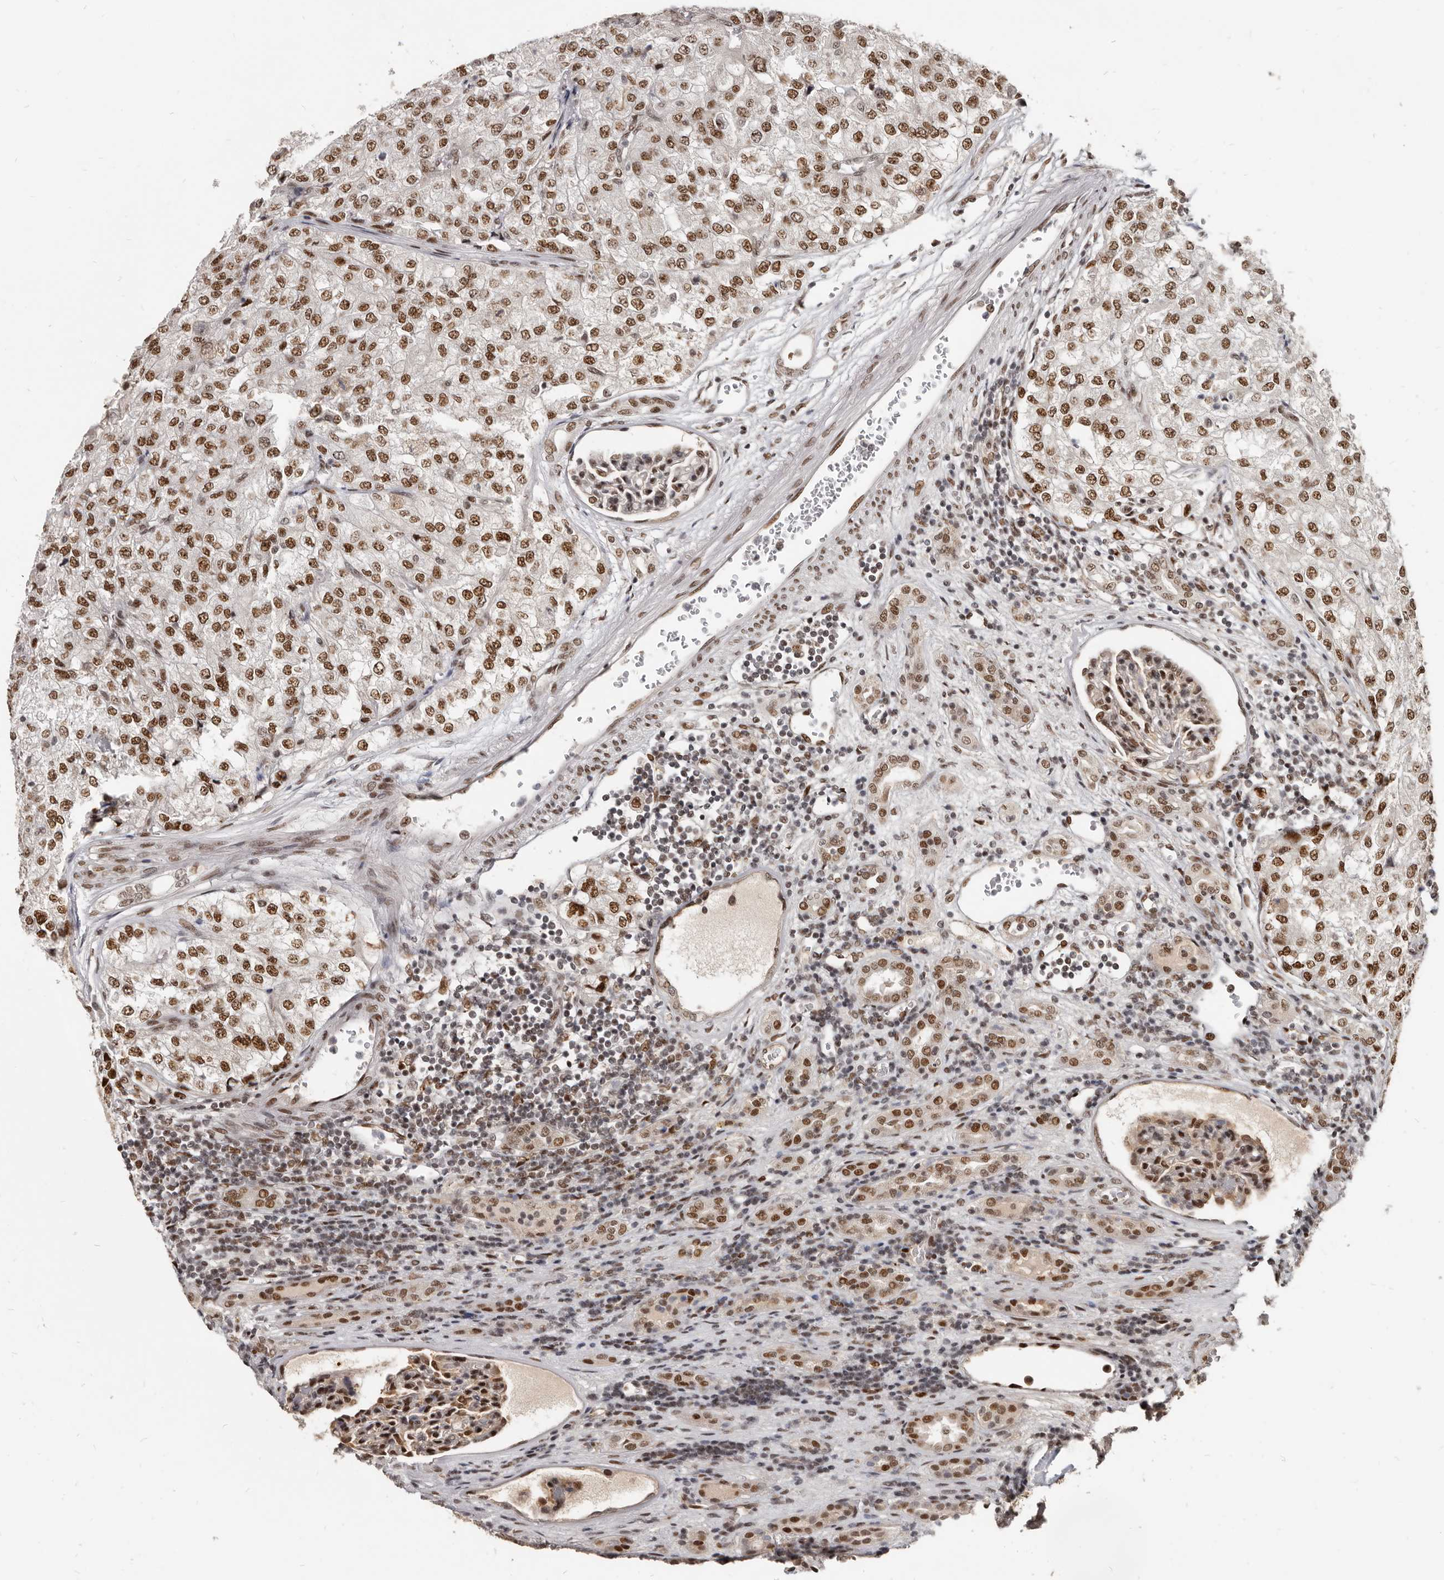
{"staining": {"intensity": "moderate", "quantity": ">75%", "location": "nuclear"}, "tissue": "renal cancer", "cell_type": "Tumor cells", "image_type": "cancer", "snomed": [{"axis": "morphology", "description": "Adenocarcinoma, NOS"}, {"axis": "topography", "description": "Kidney"}], "caption": "This micrograph shows renal cancer stained with immunohistochemistry (IHC) to label a protein in brown. The nuclear of tumor cells show moderate positivity for the protein. Nuclei are counter-stained blue.", "gene": "ATF5", "patient": {"sex": "female", "age": 54}}